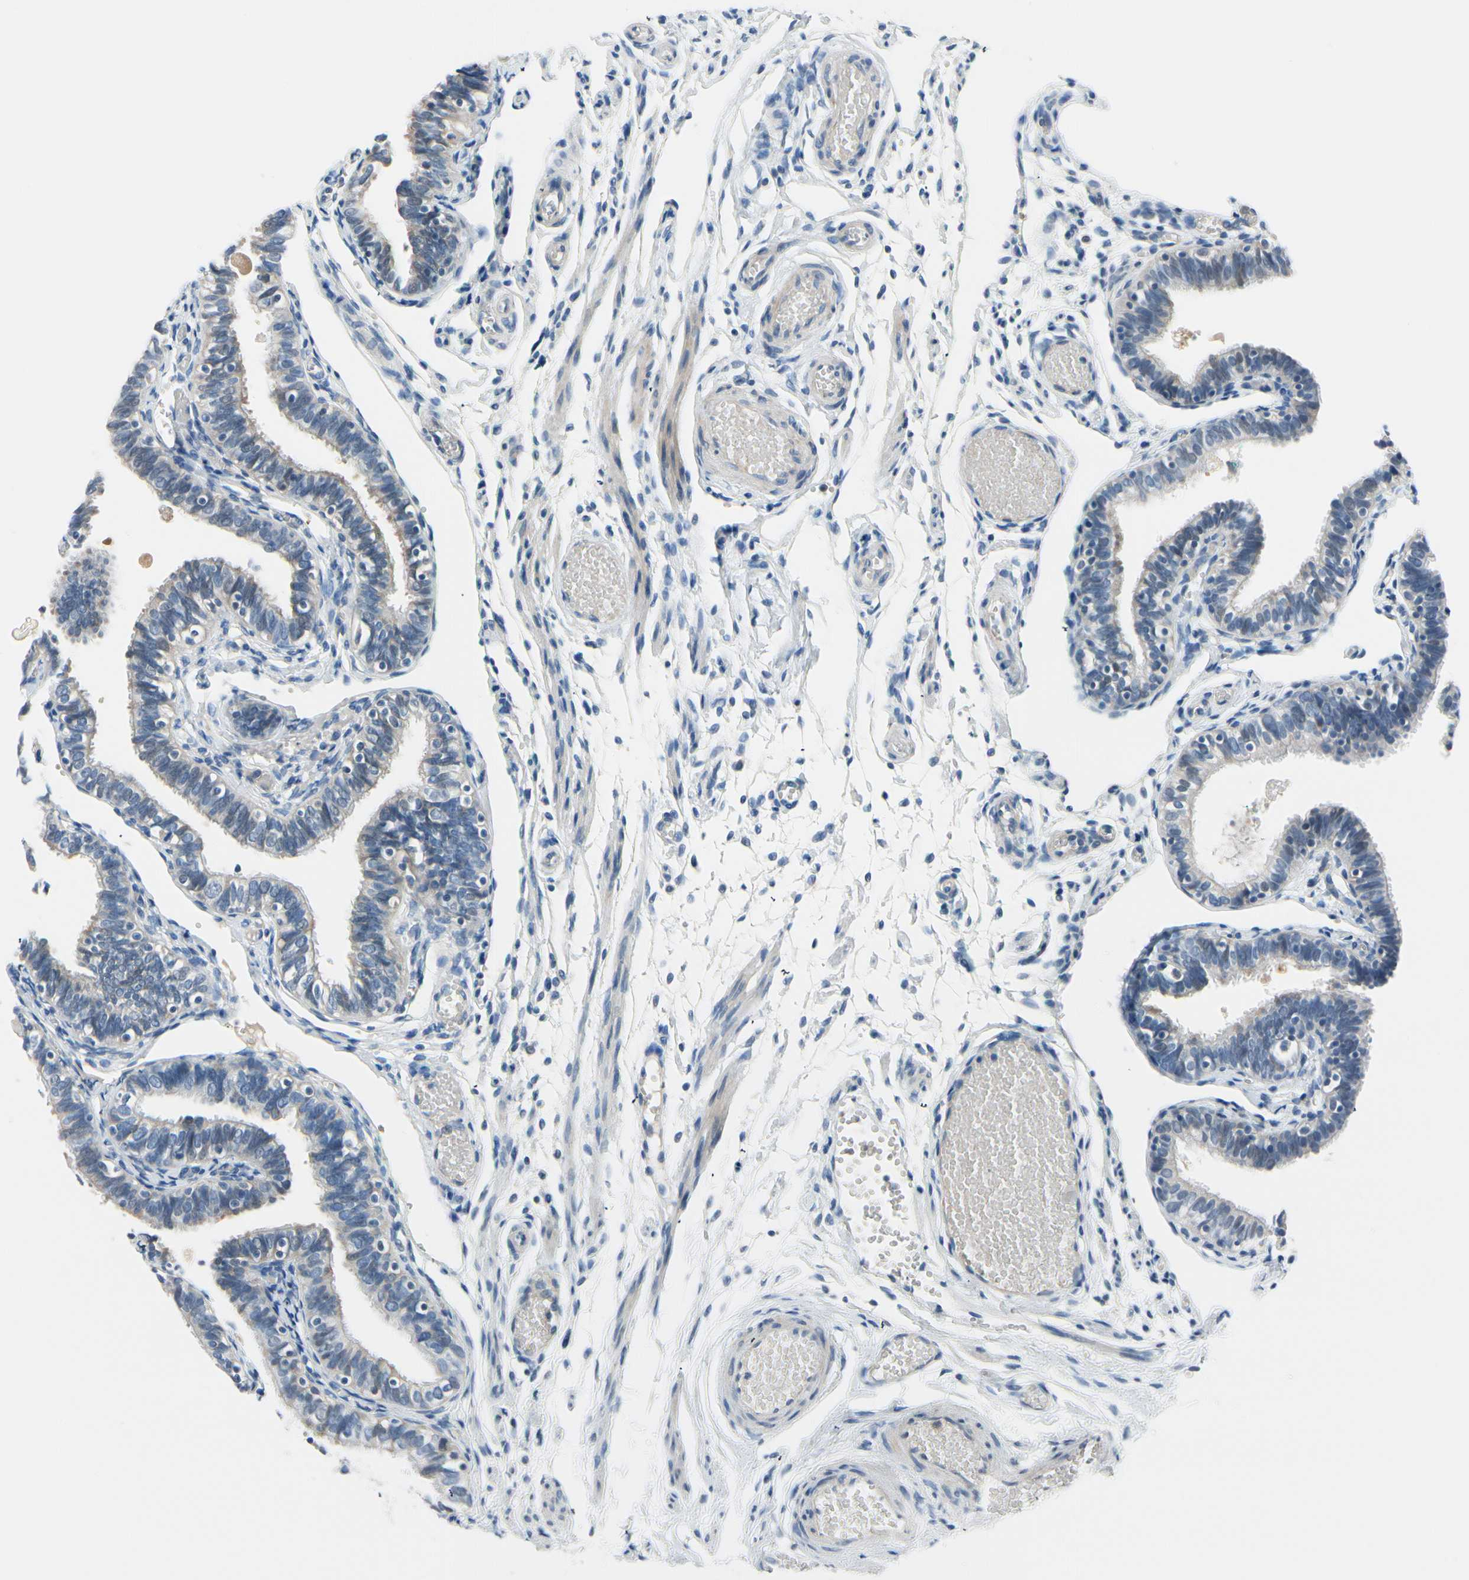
{"staining": {"intensity": "weak", "quantity": "<25%", "location": "cytoplasmic/membranous"}, "tissue": "fallopian tube", "cell_type": "Glandular cells", "image_type": "normal", "snomed": [{"axis": "morphology", "description": "Normal tissue, NOS"}, {"axis": "topography", "description": "Fallopian tube"}], "caption": "Benign fallopian tube was stained to show a protein in brown. There is no significant staining in glandular cells.", "gene": "FCER2", "patient": {"sex": "female", "age": 46}}